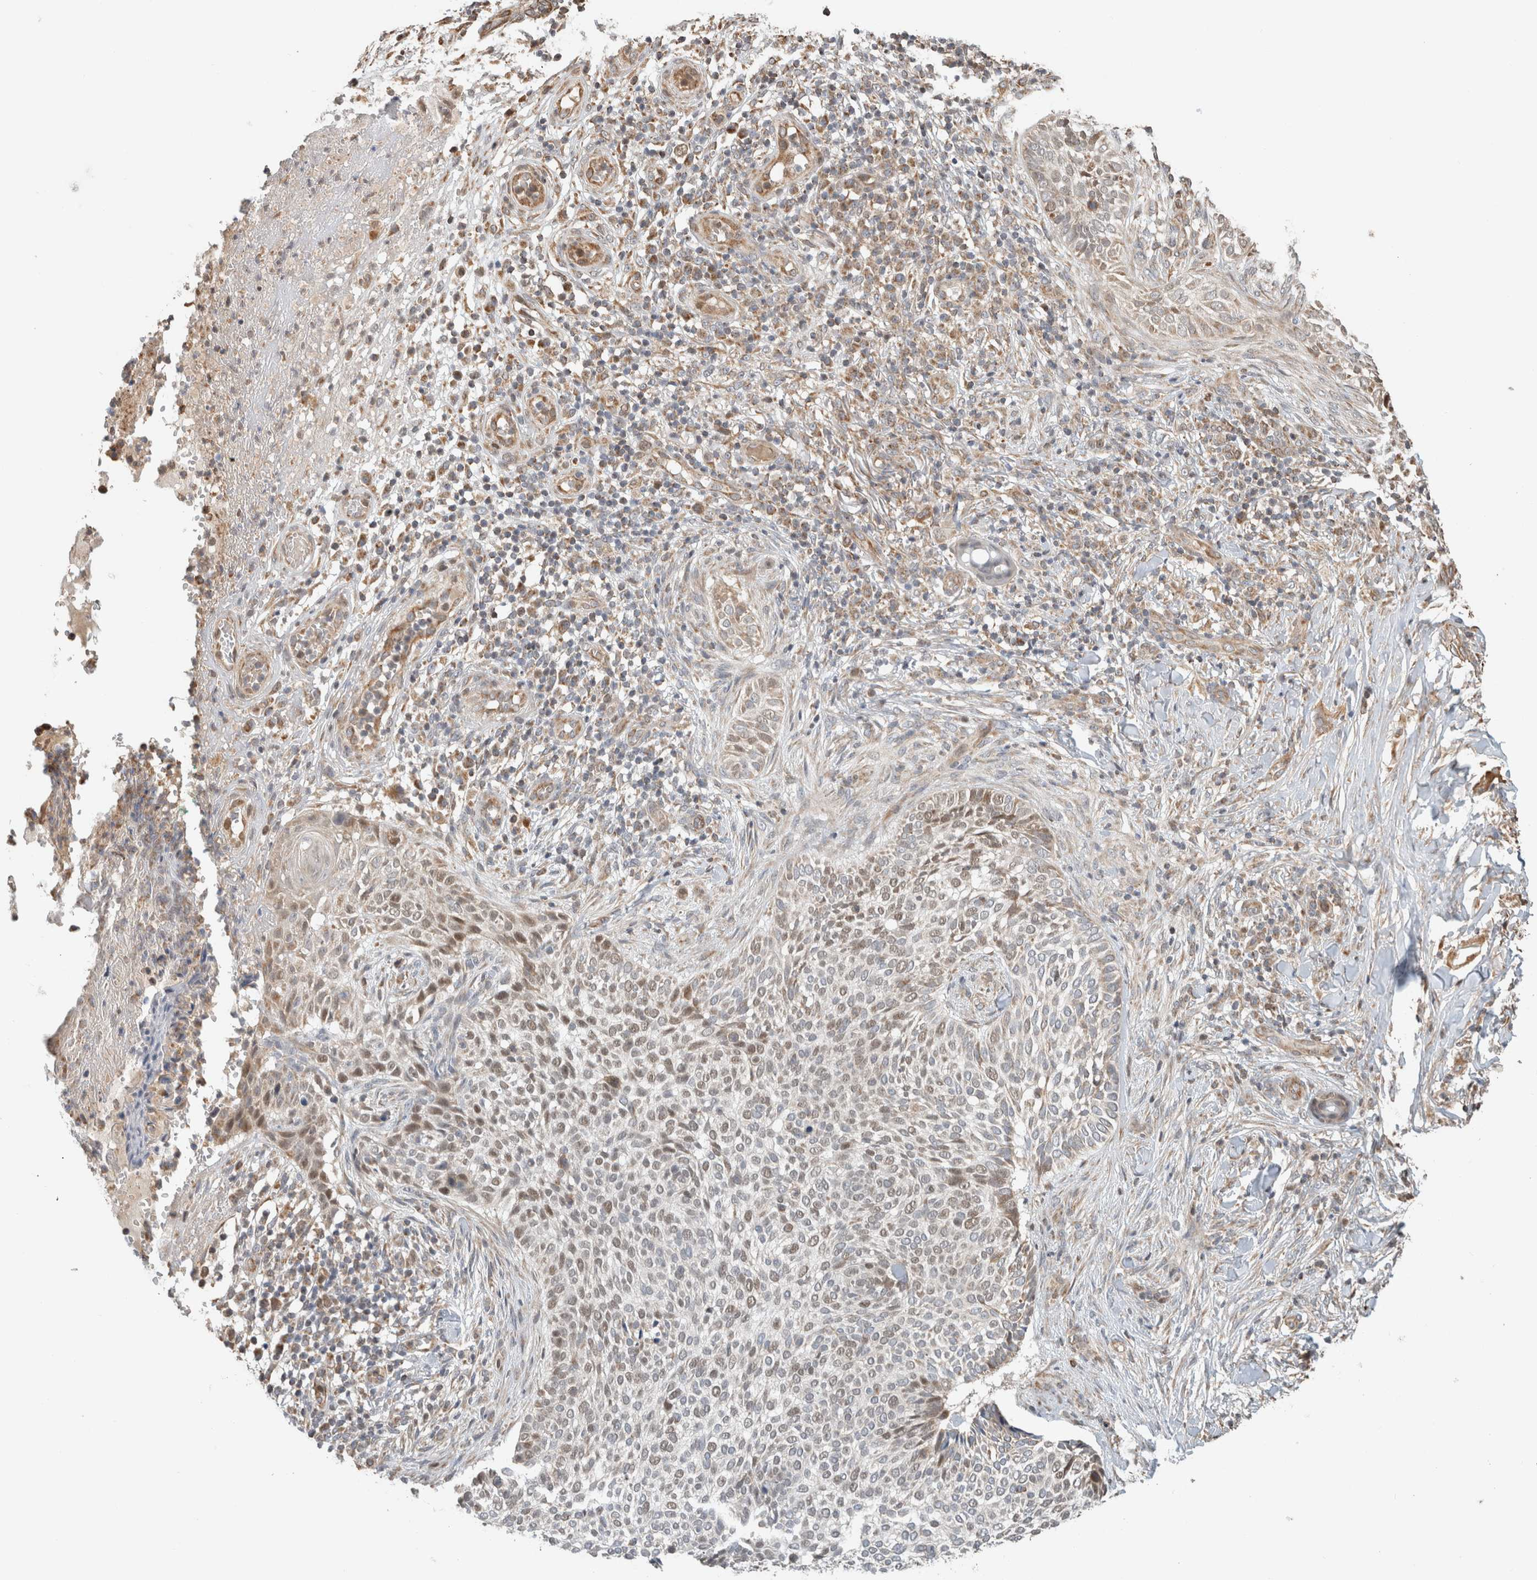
{"staining": {"intensity": "moderate", "quantity": "<25%", "location": "cytoplasmic/membranous,nuclear"}, "tissue": "skin cancer", "cell_type": "Tumor cells", "image_type": "cancer", "snomed": [{"axis": "morphology", "description": "Normal tissue, NOS"}, {"axis": "morphology", "description": "Basal cell carcinoma"}, {"axis": "topography", "description": "Skin"}], "caption": "A brown stain shows moderate cytoplasmic/membranous and nuclear positivity of a protein in skin cancer (basal cell carcinoma) tumor cells. (DAB (3,3'-diaminobenzidine) = brown stain, brightfield microscopy at high magnification).", "gene": "GINS4", "patient": {"sex": "male", "age": 67}}